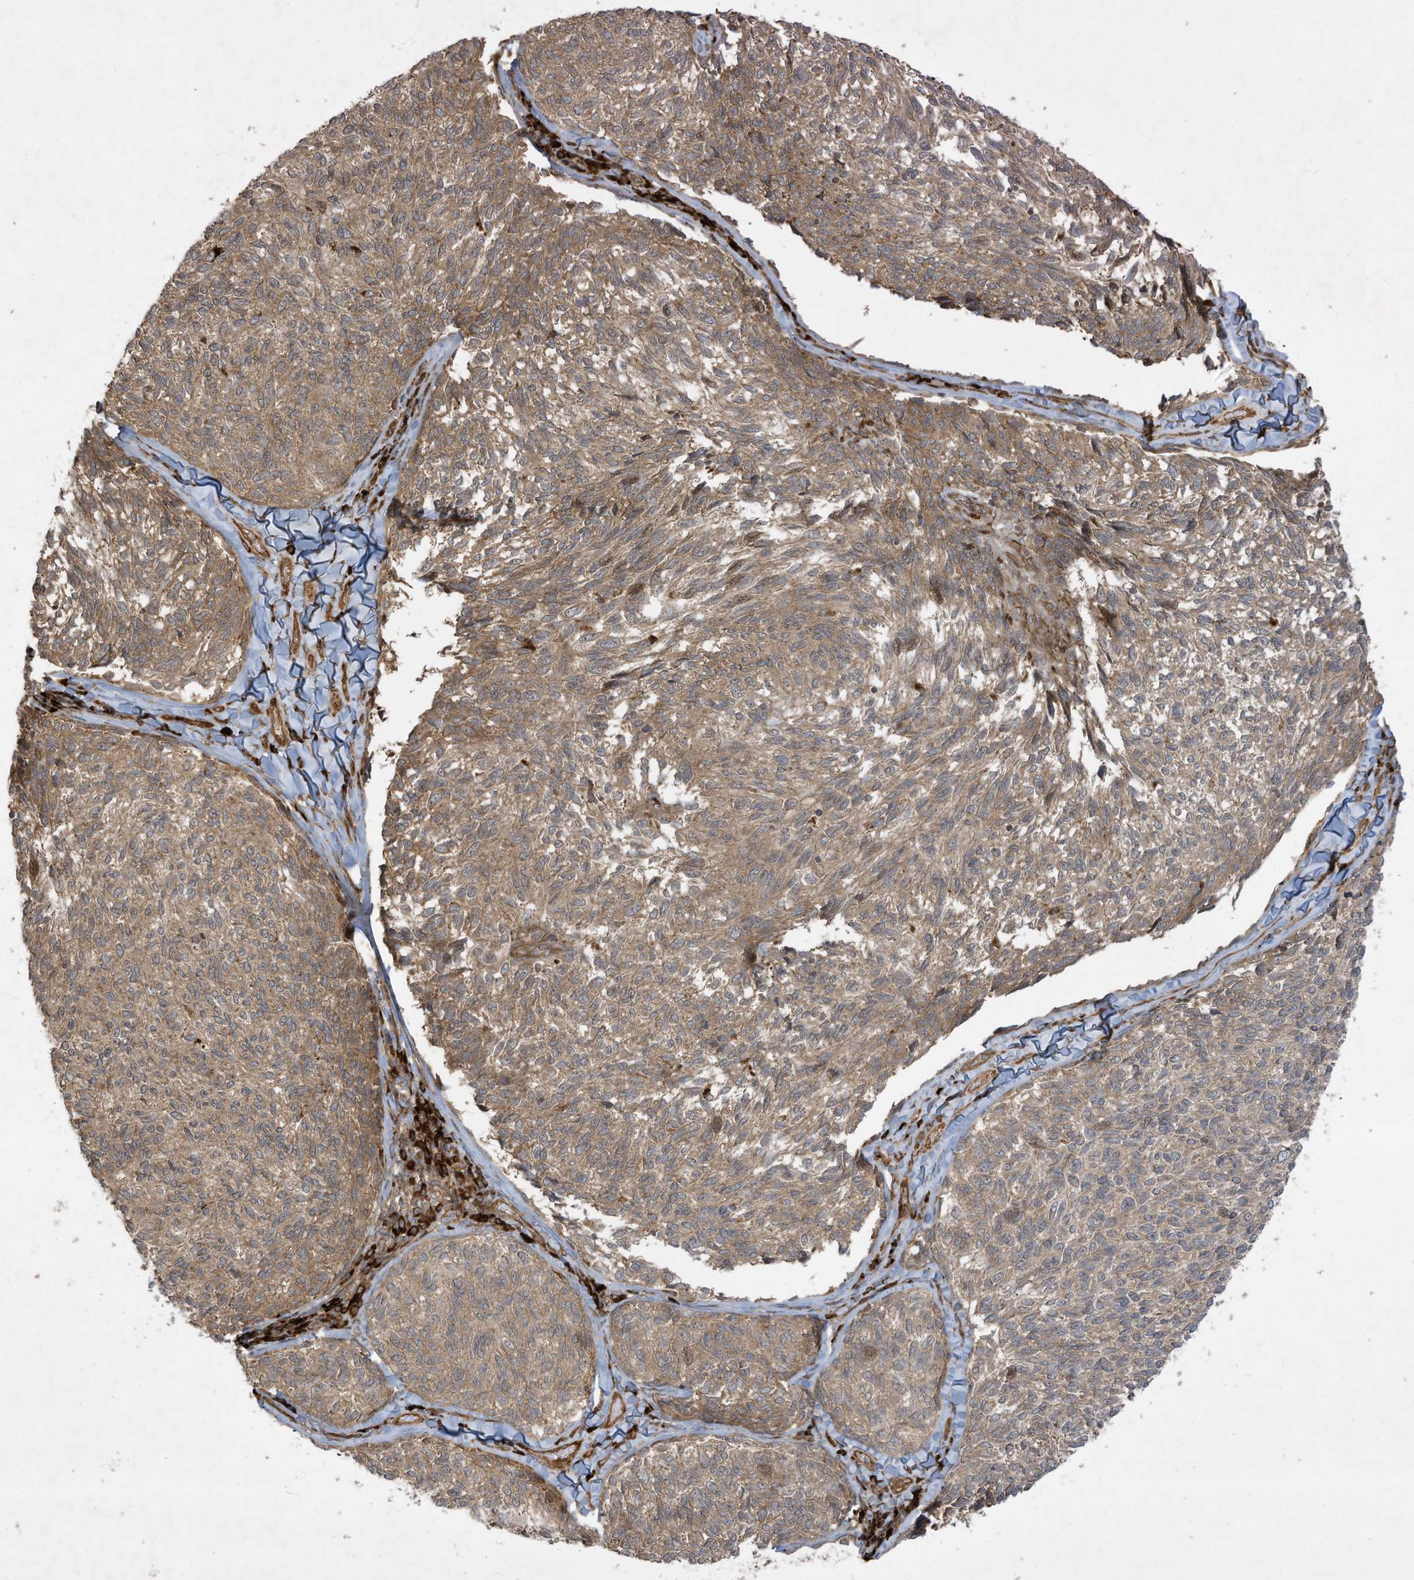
{"staining": {"intensity": "moderate", "quantity": ">75%", "location": "cytoplasmic/membranous"}, "tissue": "melanoma", "cell_type": "Tumor cells", "image_type": "cancer", "snomed": [{"axis": "morphology", "description": "Malignant melanoma, NOS"}, {"axis": "topography", "description": "Skin"}], "caption": "Protein analysis of melanoma tissue shows moderate cytoplasmic/membranous expression in about >75% of tumor cells. (Stains: DAB (3,3'-diaminobenzidine) in brown, nuclei in blue, Microscopy: brightfield microscopy at high magnification).", "gene": "DDIT4", "patient": {"sex": "female", "age": 73}}